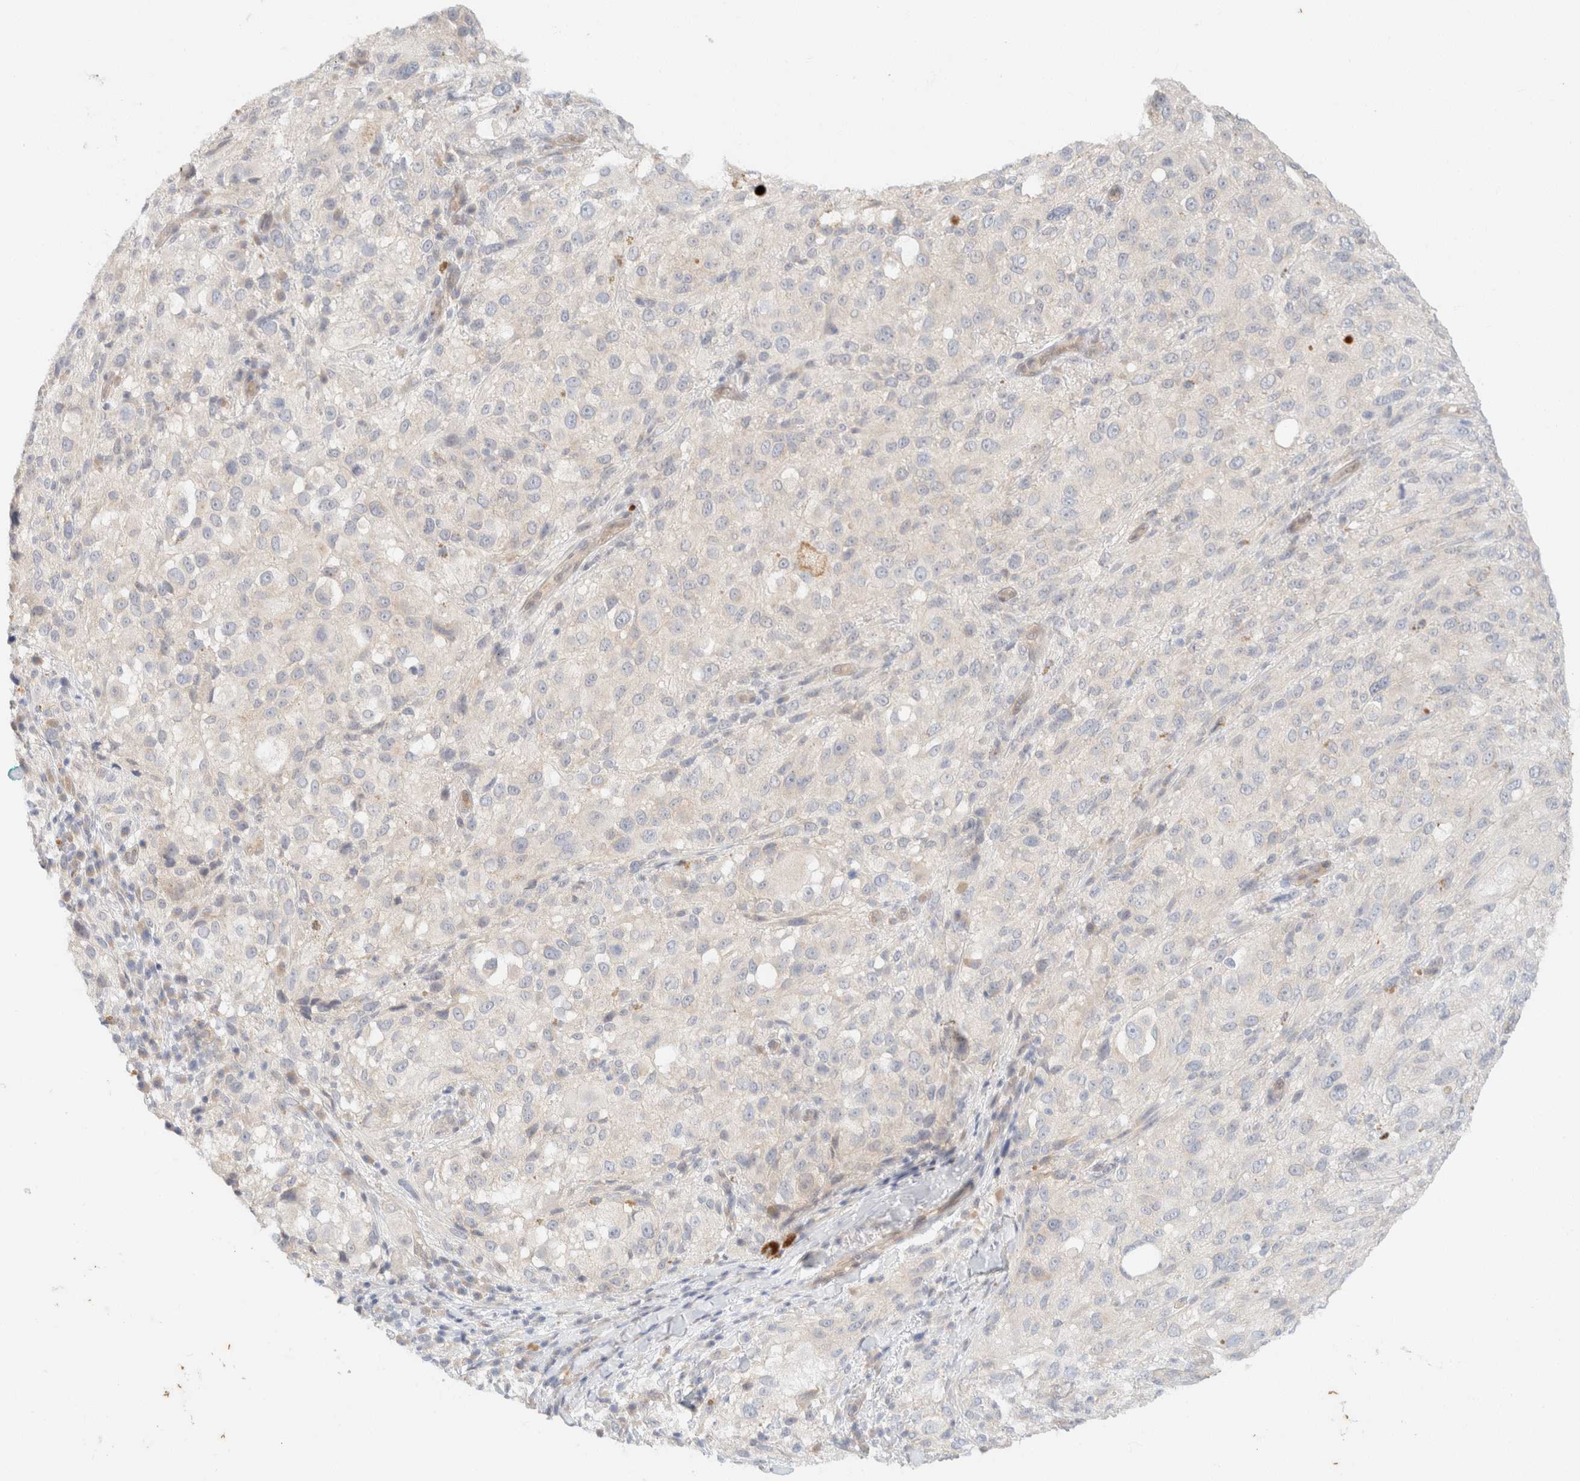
{"staining": {"intensity": "negative", "quantity": "none", "location": "none"}, "tissue": "melanoma", "cell_type": "Tumor cells", "image_type": "cancer", "snomed": [{"axis": "morphology", "description": "Necrosis, NOS"}, {"axis": "morphology", "description": "Malignant melanoma, NOS"}, {"axis": "topography", "description": "Skin"}], "caption": "Tumor cells are negative for protein expression in human melanoma. (DAB (3,3'-diaminobenzidine) IHC with hematoxylin counter stain).", "gene": "CSNK1E", "patient": {"sex": "female", "age": 87}}